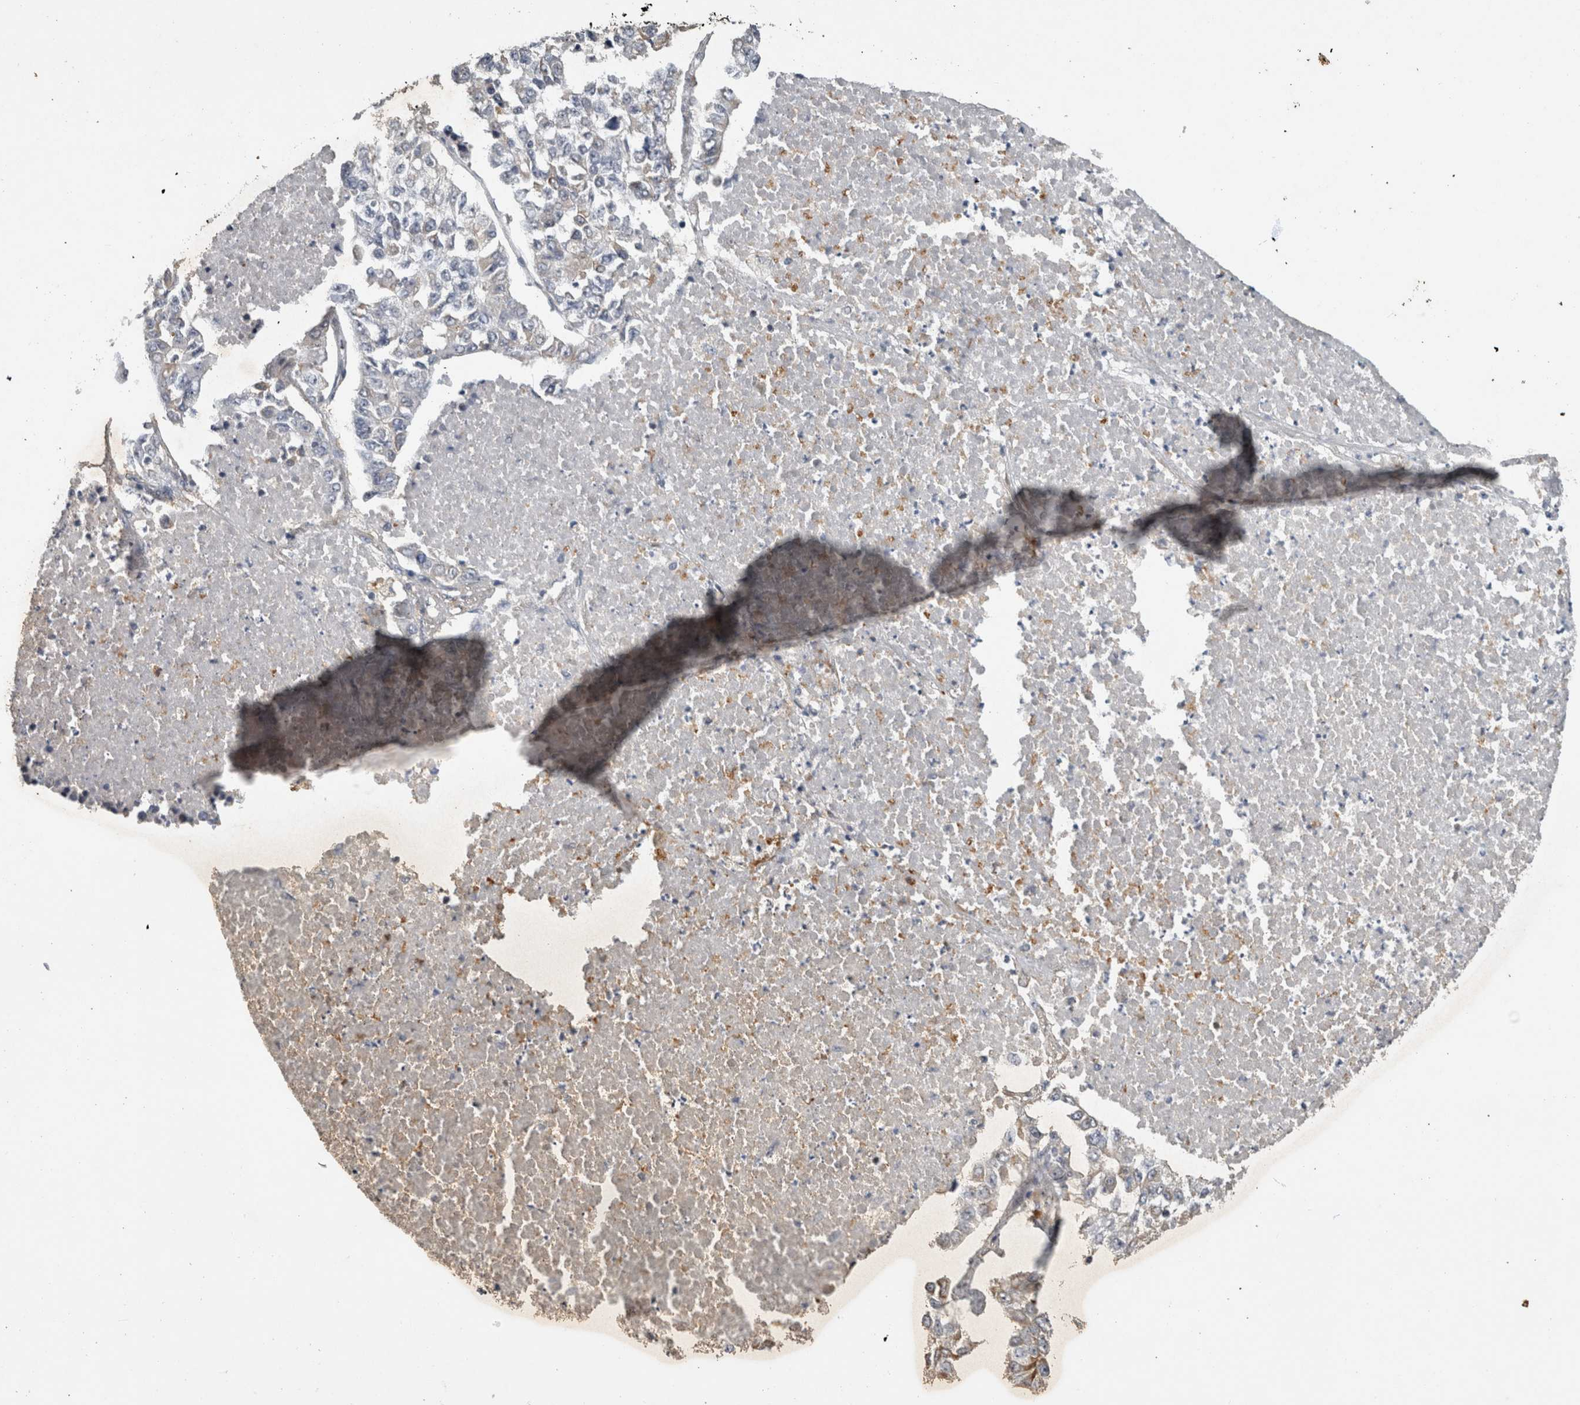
{"staining": {"intensity": "negative", "quantity": "none", "location": "none"}, "tissue": "lung cancer", "cell_type": "Tumor cells", "image_type": "cancer", "snomed": [{"axis": "morphology", "description": "Adenocarcinoma, NOS"}, {"axis": "topography", "description": "Lung"}], "caption": "The immunohistochemistry micrograph has no significant expression in tumor cells of lung cancer (adenocarcinoma) tissue.", "gene": "RHPN1", "patient": {"sex": "male", "age": 49}}